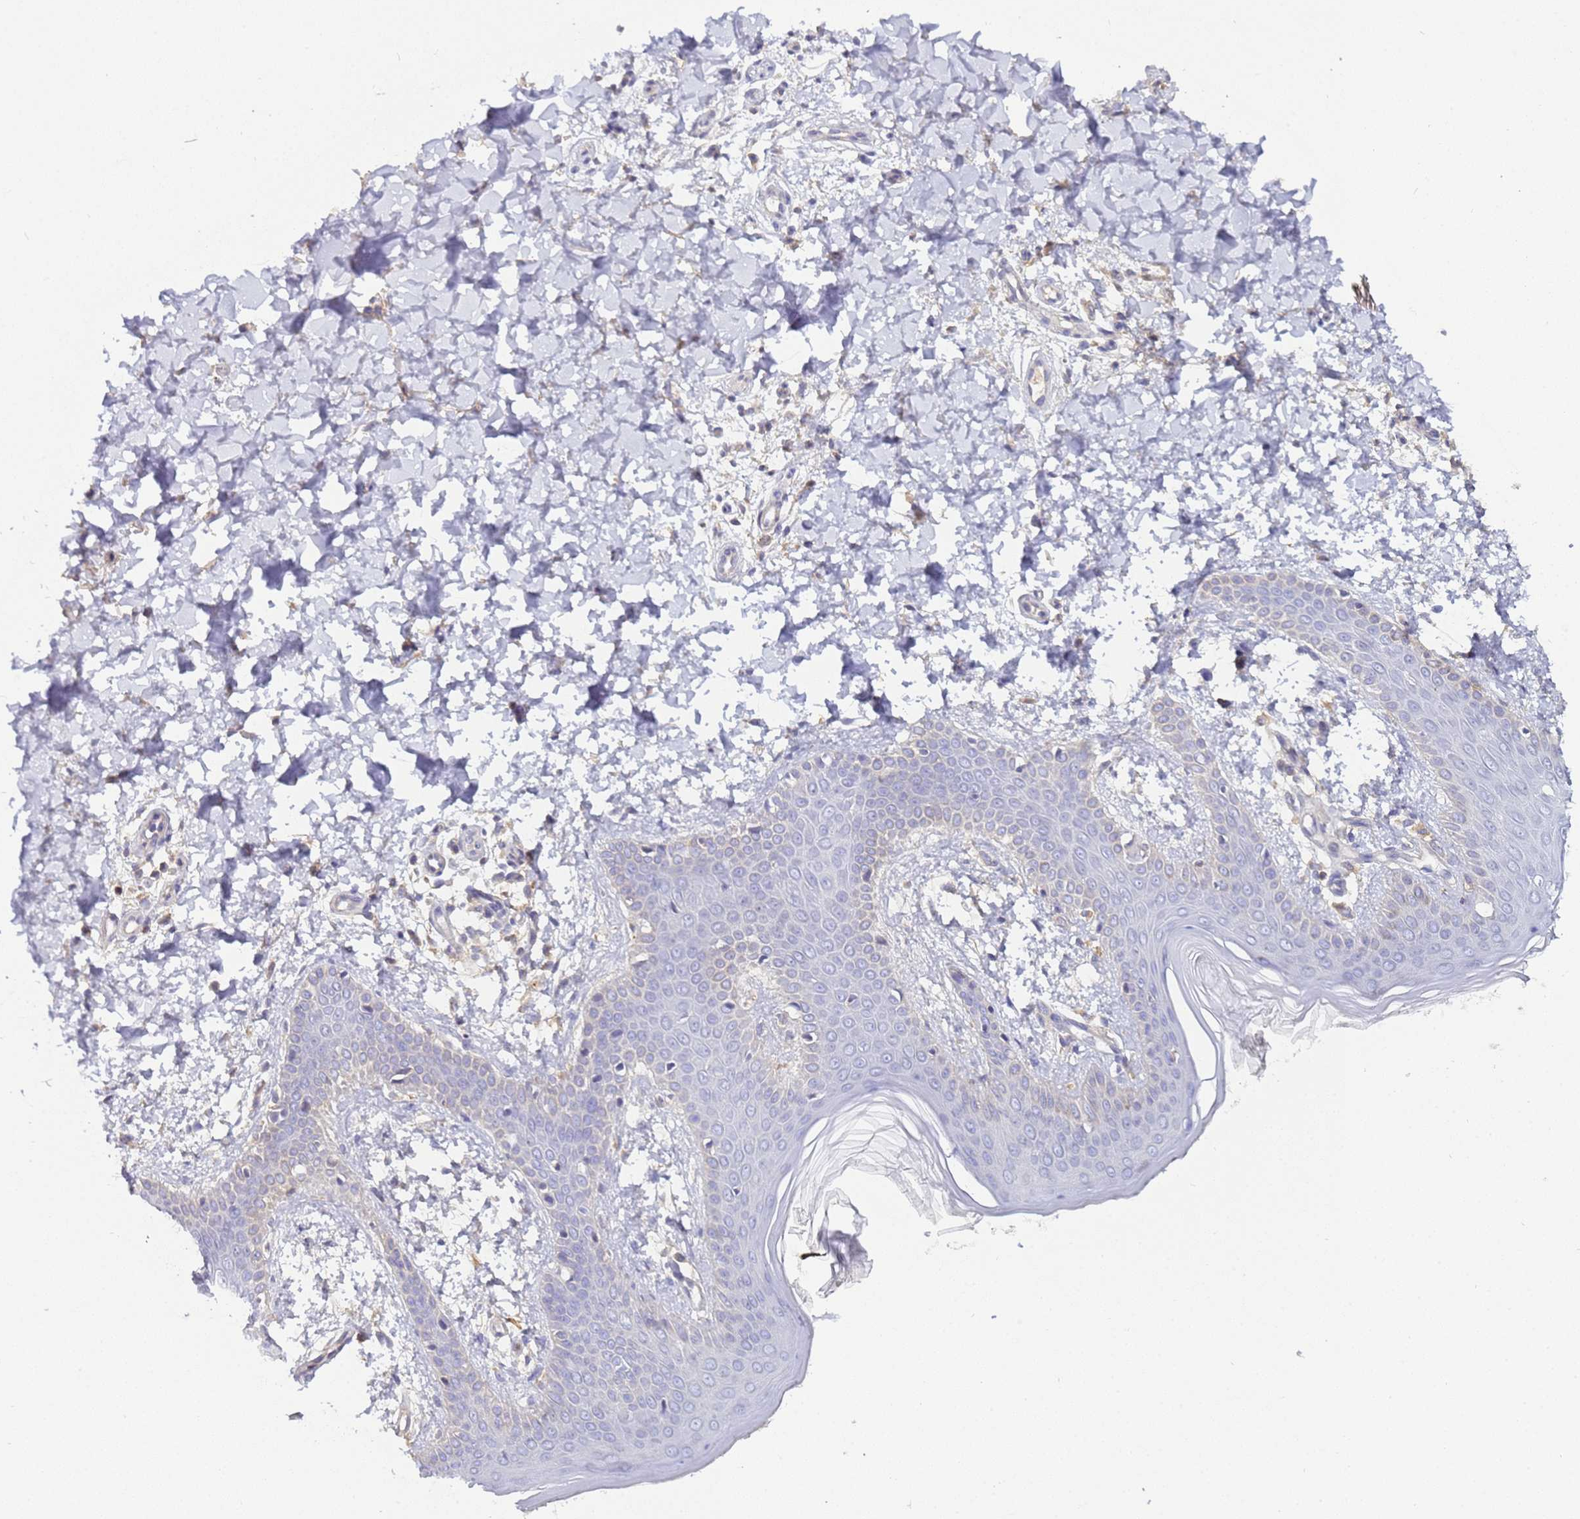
{"staining": {"intensity": "negative", "quantity": "none", "location": "none"}, "tissue": "skin", "cell_type": "Fibroblasts", "image_type": "normal", "snomed": [{"axis": "morphology", "description": "Normal tissue, NOS"}, {"axis": "topography", "description": "Skin"}], "caption": "High magnification brightfield microscopy of benign skin stained with DAB (brown) and counterstained with hematoxylin (blue): fibroblasts show no significant staining.", "gene": "TBCD", "patient": {"sex": "male", "age": 36}}